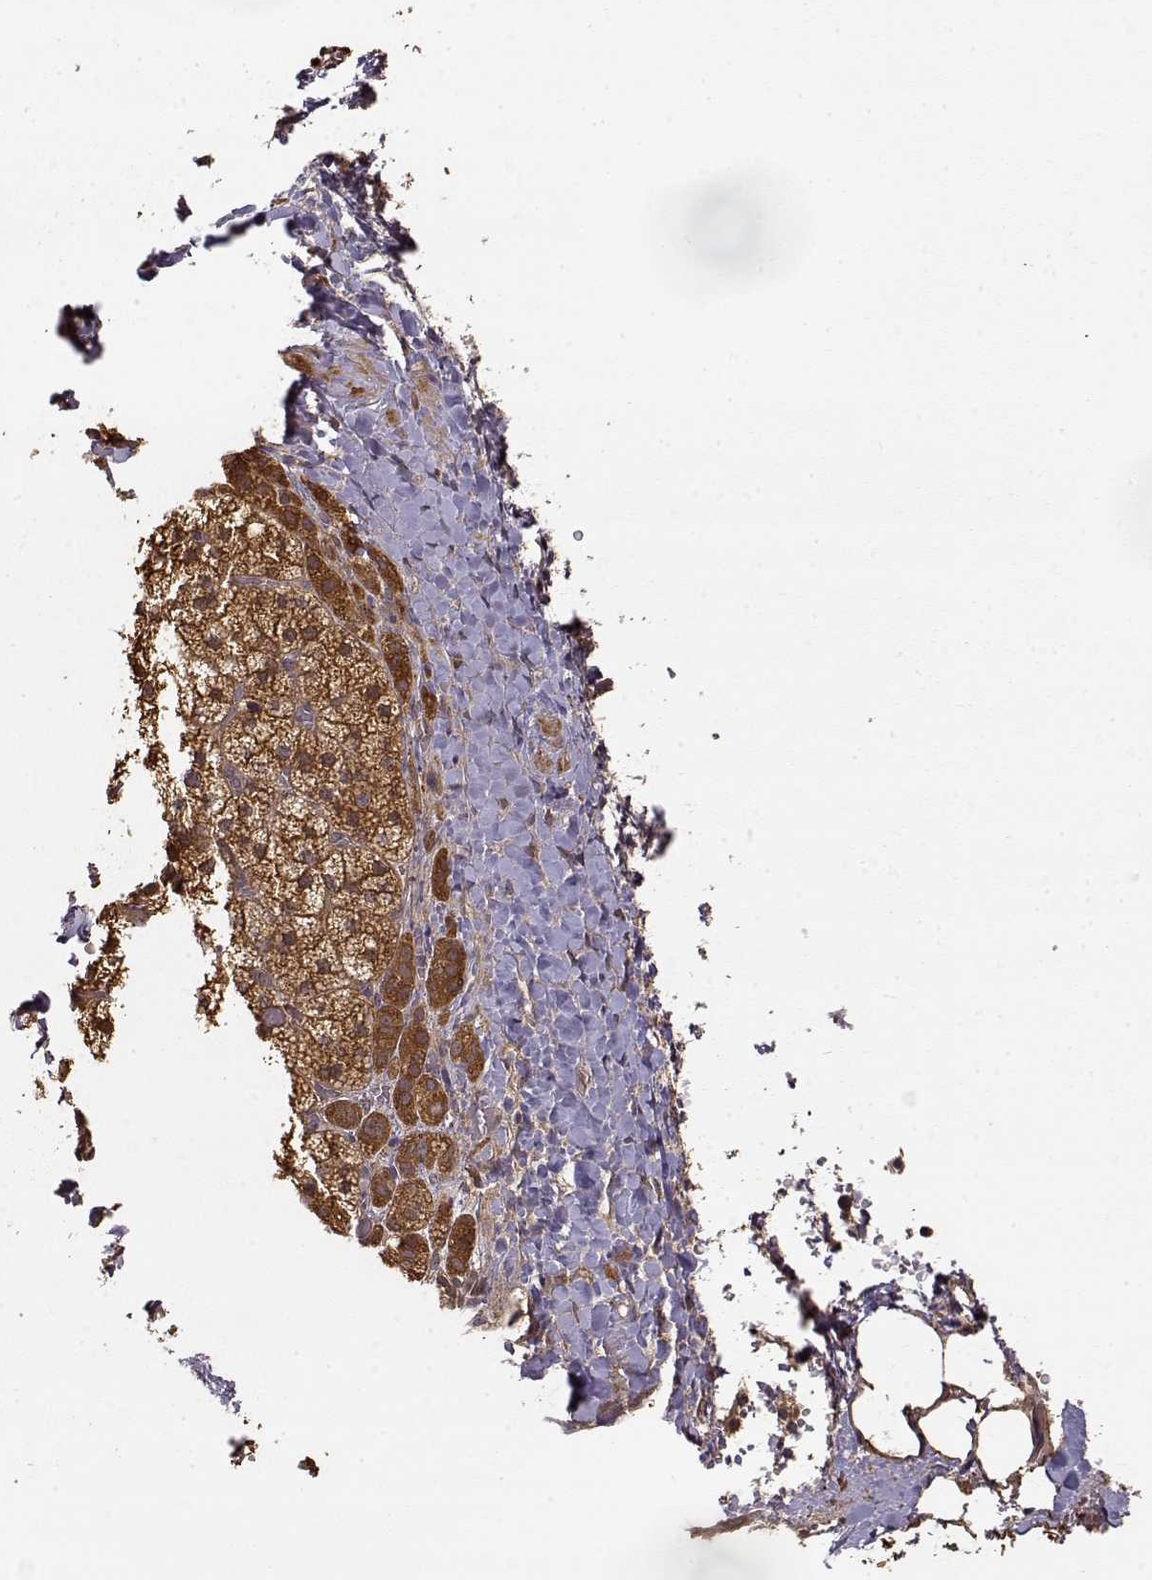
{"staining": {"intensity": "moderate", "quantity": ">75%", "location": "cytoplasmic/membranous"}, "tissue": "adrenal gland", "cell_type": "Glandular cells", "image_type": "normal", "snomed": [{"axis": "morphology", "description": "Normal tissue, NOS"}, {"axis": "topography", "description": "Adrenal gland"}], "caption": "Immunohistochemistry histopathology image of benign human adrenal gland stained for a protein (brown), which shows medium levels of moderate cytoplasmic/membranous staining in approximately >75% of glandular cells.", "gene": "CRIM1", "patient": {"sex": "male", "age": 53}}